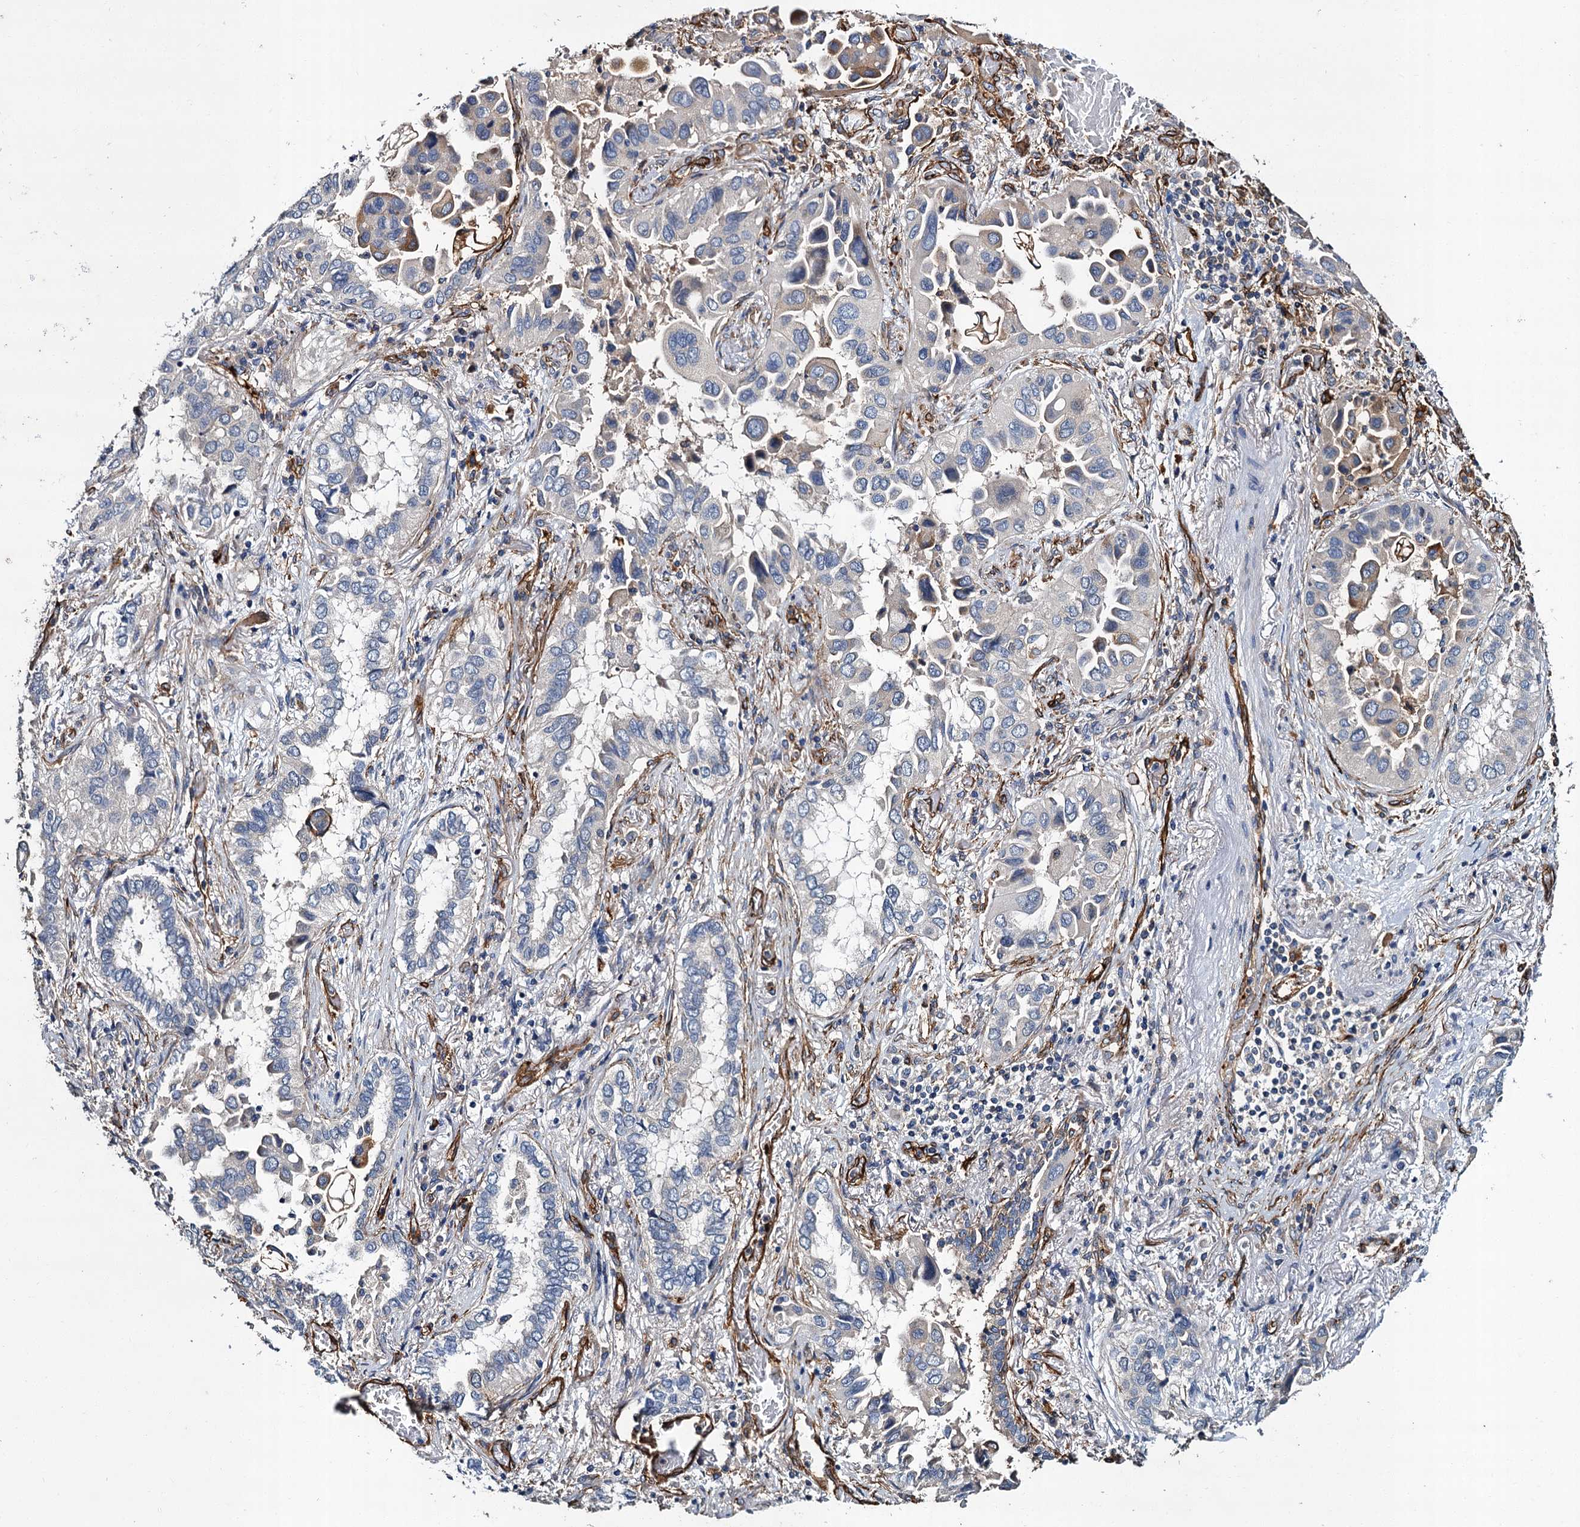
{"staining": {"intensity": "weak", "quantity": "<25%", "location": "cytoplasmic/membranous"}, "tissue": "lung cancer", "cell_type": "Tumor cells", "image_type": "cancer", "snomed": [{"axis": "morphology", "description": "Adenocarcinoma, NOS"}, {"axis": "topography", "description": "Lung"}], "caption": "Image shows no protein expression in tumor cells of lung cancer tissue.", "gene": "CACNA1C", "patient": {"sex": "female", "age": 76}}